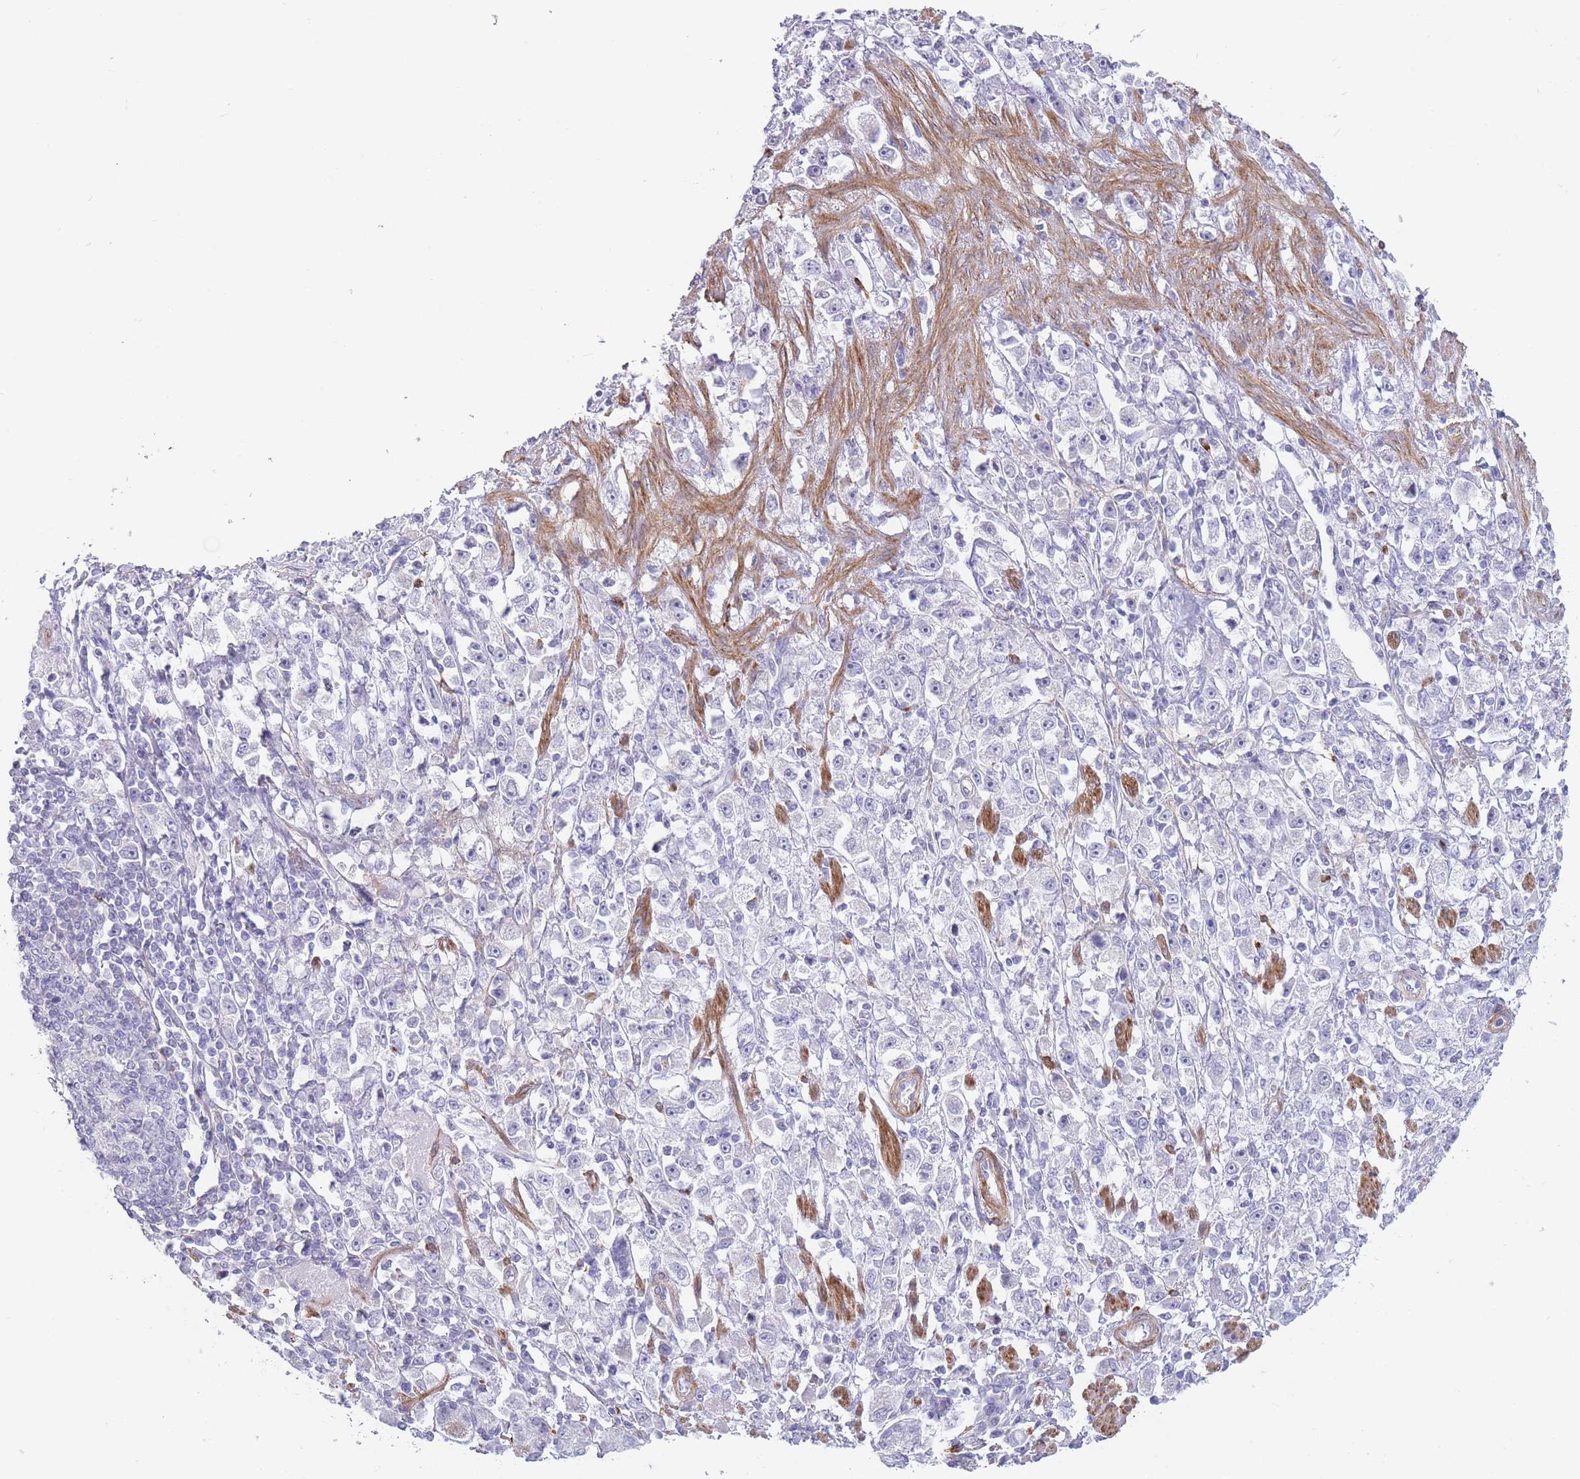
{"staining": {"intensity": "negative", "quantity": "none", "location": "none"}, "tissue": "stomach cancer", "cell_type": "Tumor cells", "image_type": "cancer", "snomed": [{"axis": "morphology", "description": "Adenocarcinoma, NOS"}, {"axis": "topography", "description": "Stomach"}], "caption": "High power microscopy image of an IHC histopathology image of stomach cancer, revealing no significant expression in tumor cells.", "gene": "ASAP3", "patient": {"sex": "female", "age": 59}}